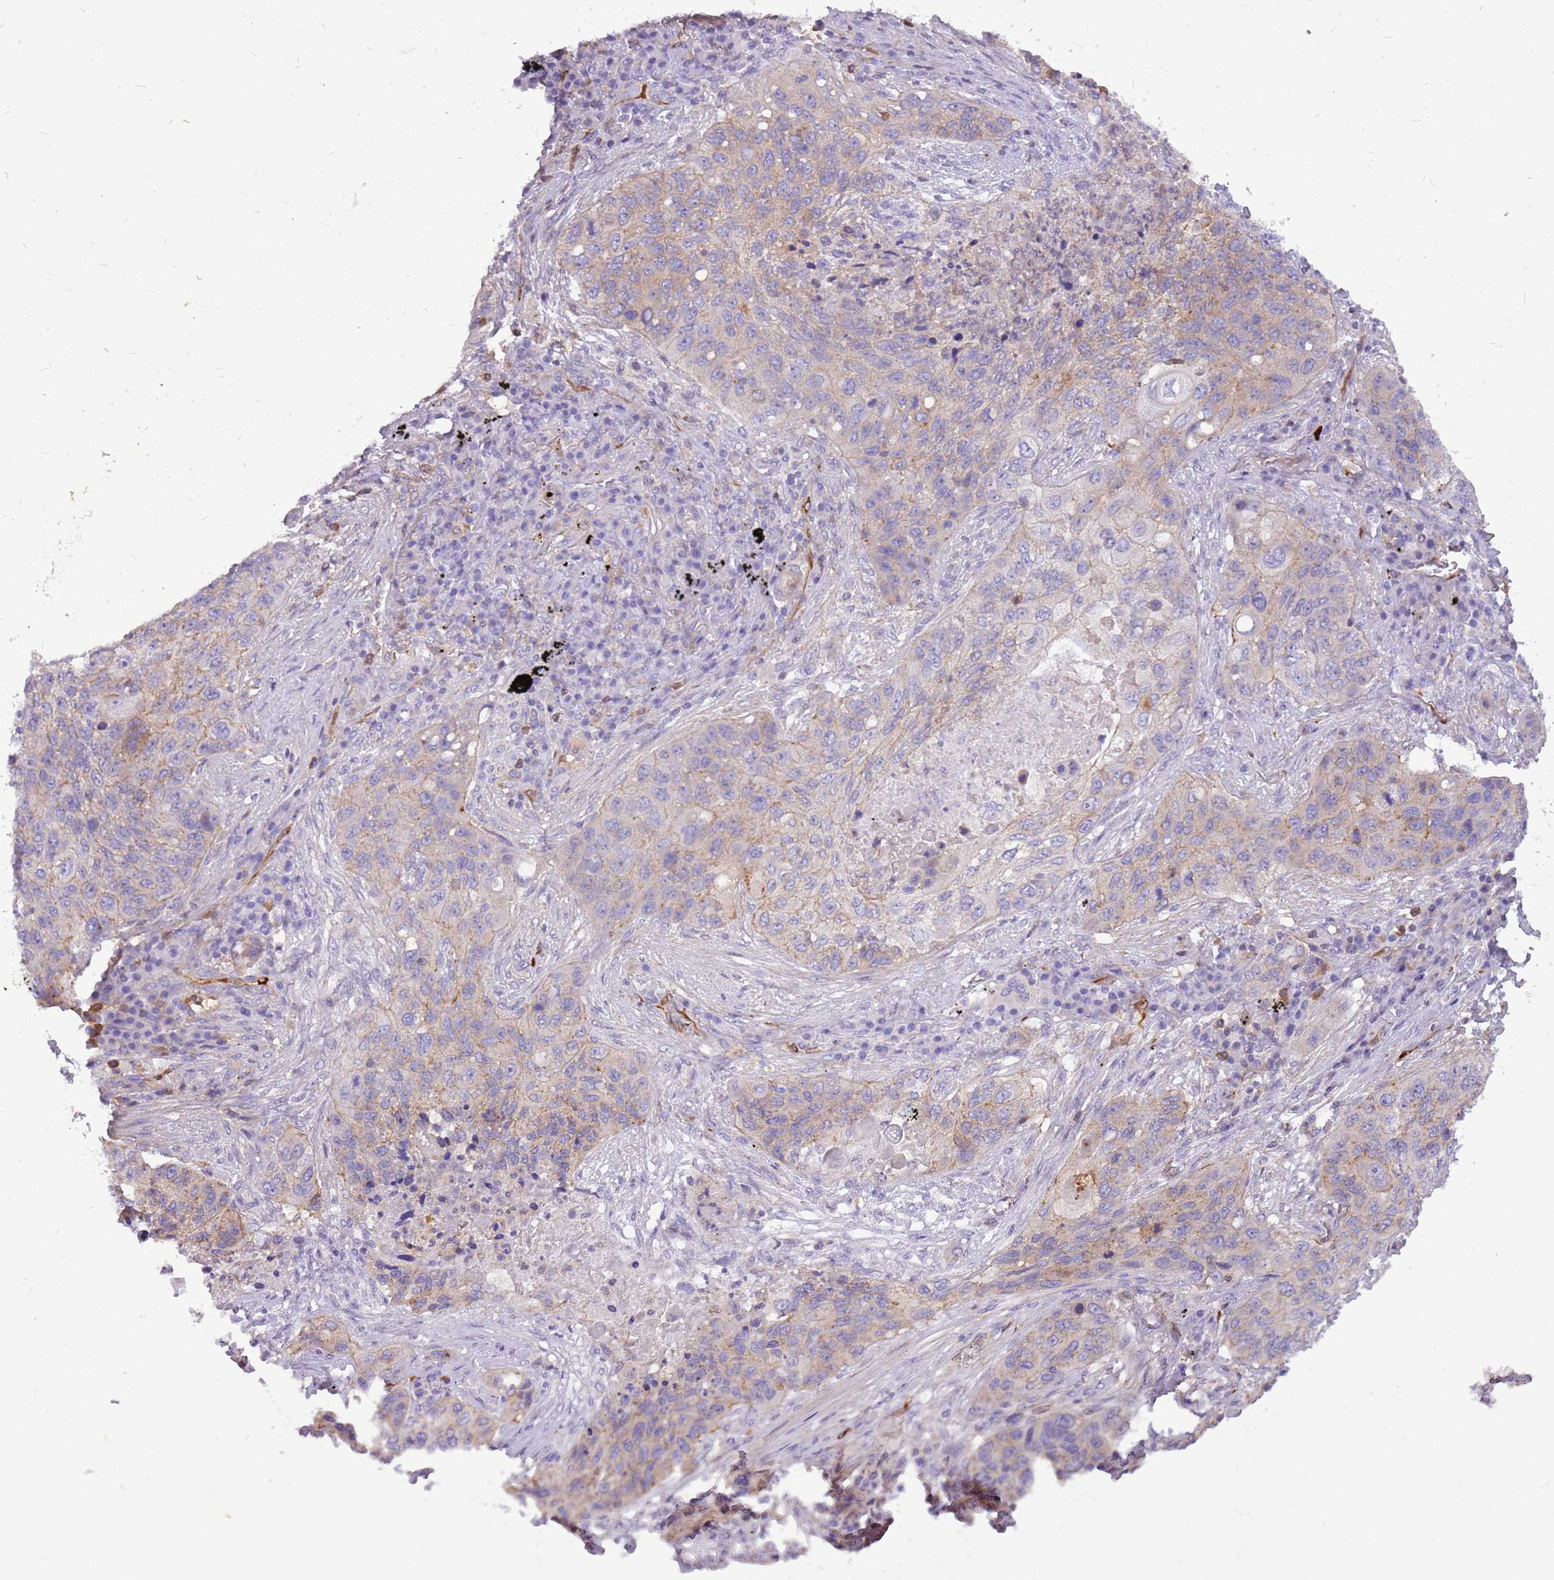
{"staining": {"intensity": "weak", "quantity": "<25%", "location": "cytoplasmic/membranous"}, "tissue": "lung cancer", "cell_type": "Tumor cells", "image_type": "cancer", "snomed": [{"axis": "morphology", "description": "Squamous cell carcinoma, NOS"}, {"axis": "topography", "description": "Lung"}], "caption": "The immunohistochemistry (IHC) photomicrograph has no significant expression in tumor cells of lung cancer (squamous cell carcinoma) tissue.", "gene": "WDR90", "patient": {"sex": "female", "age": 63}}